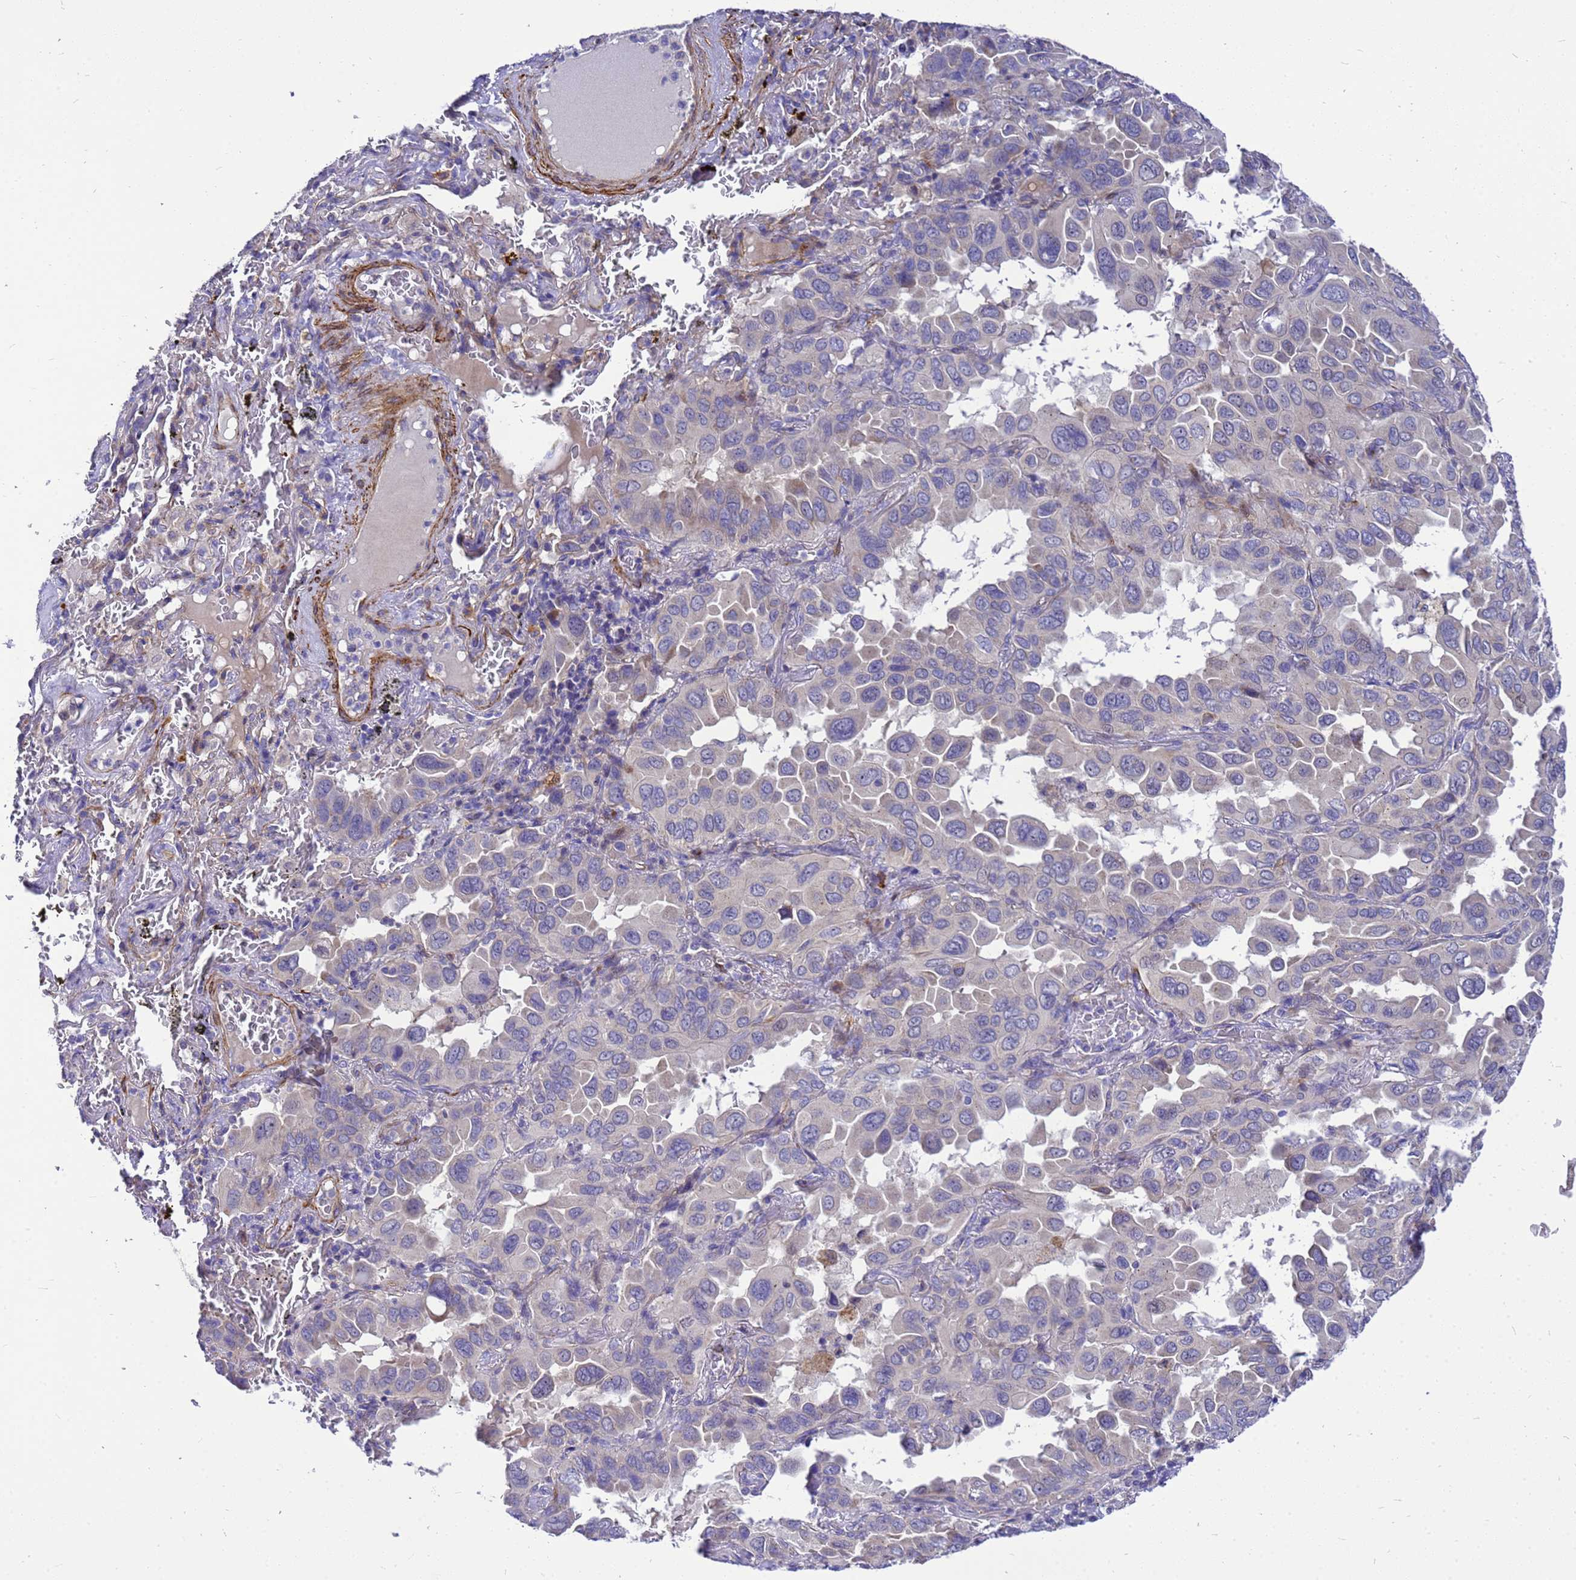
{"staining": {"intensity": "negative", "quantity": "none", "location": "none"}, "tissue": "lung cancer", "cell_type": "Tumor cells", "image_type": "cancer", "snomed": [{"axis": "morphology", "description": "Adenocarcinoma, NOS"}, {"axis": "topography", "description": "Lung"}], "caption": "Lung cancer (adenocarcinoma) was stained to show a protein in brown. There is no significant expression in tumor cells. (Stains: DAB (3,3'-diaminobenzidine) immunohistochemistry (IHC) with hematoxylin counter stain, Microscopy: brightfield microscopy at high magnification).", "gene": "POP7", "patient": {"sex": "male", "age": 64}}